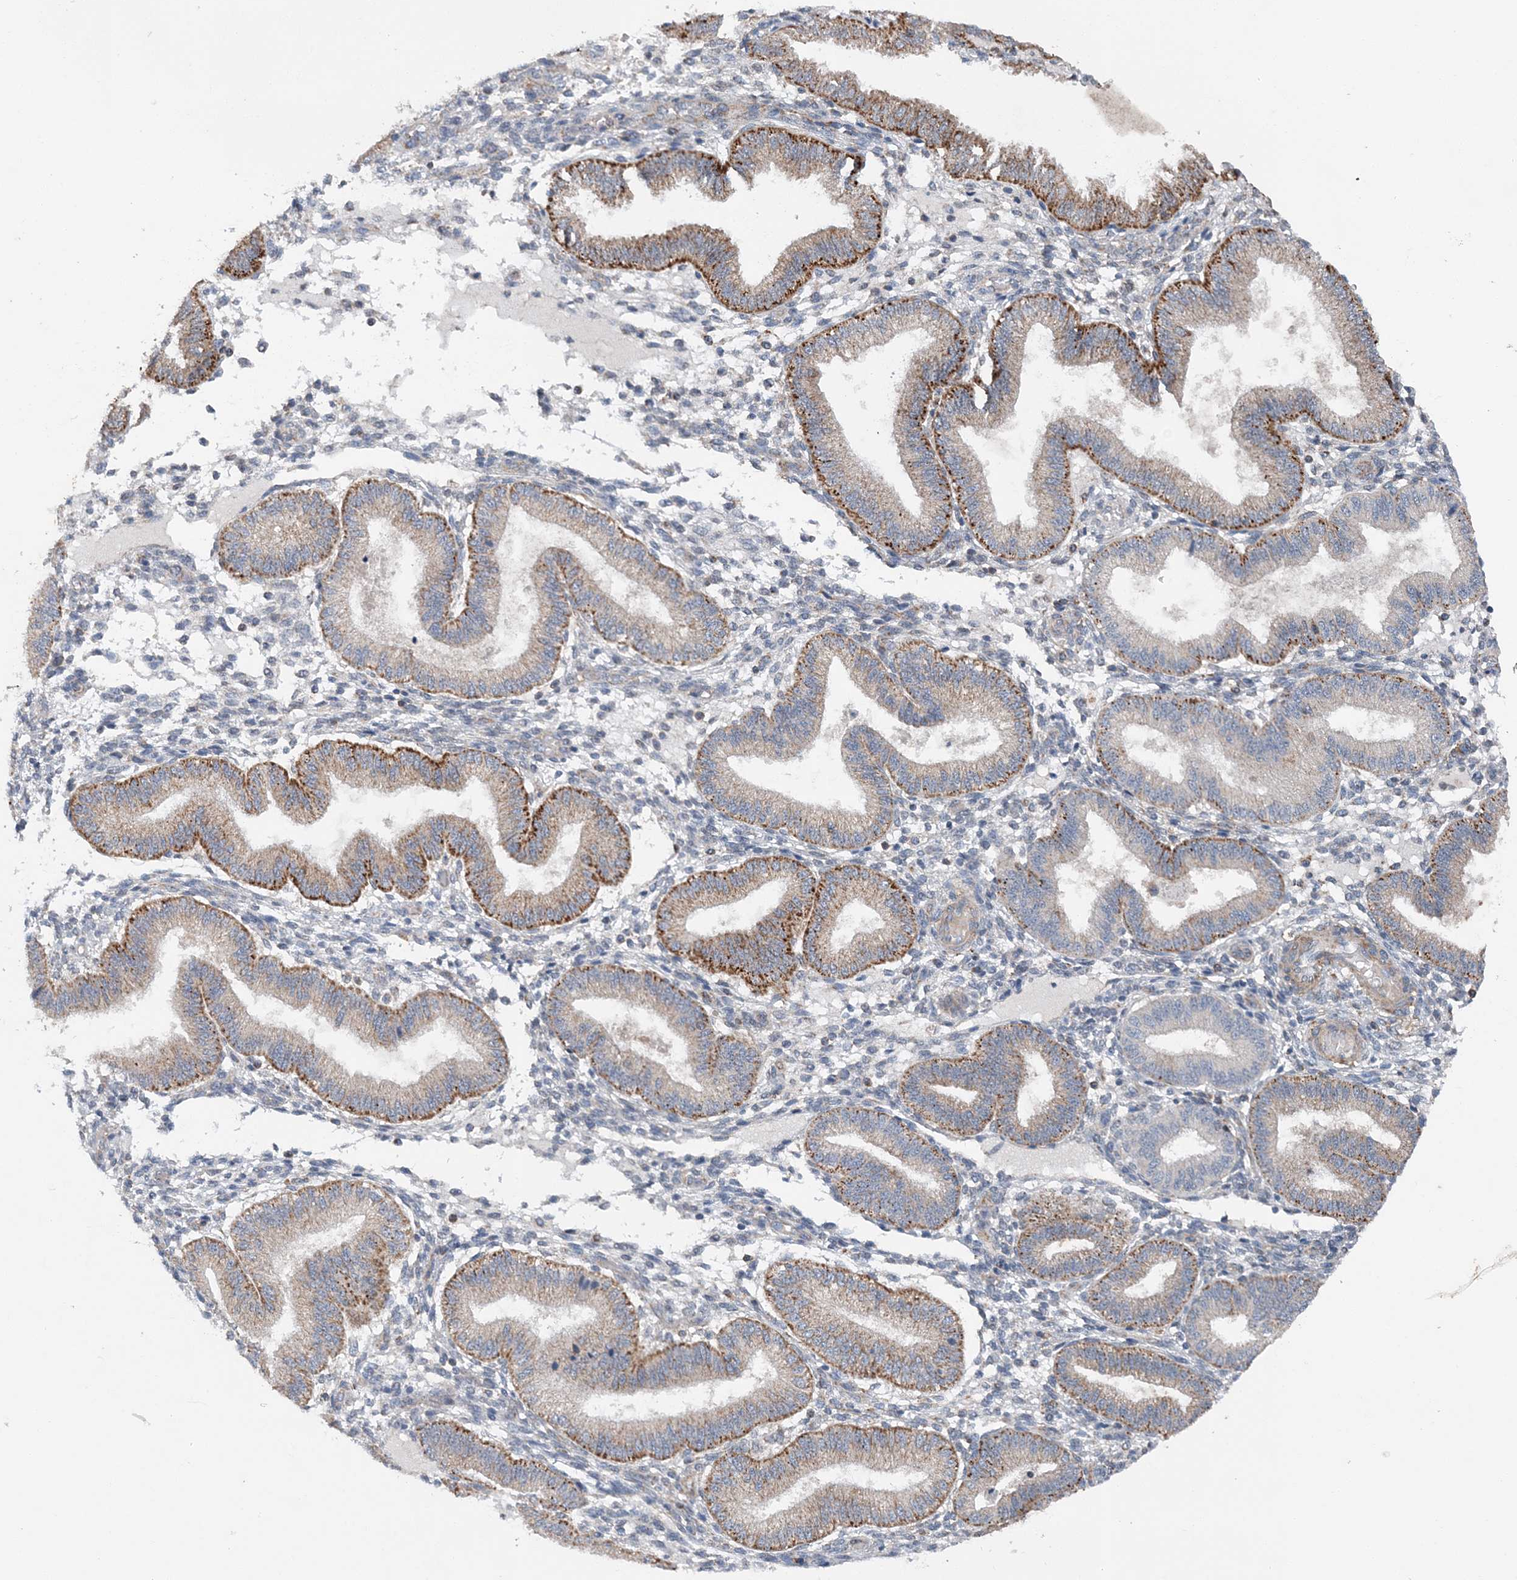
{"staining": {"intensity": "weak", "quantity": "<25%", "location": "cytoplasmic/membranous"}, "tissue": "endometrium", "cell_type": "Cells in endometrial stroma", "image_type": "normal", "snomed": [{"axis": "morphology", "description": "Normal tissue, NOS"}, {"axis": "topography", "description": "Endometrium"}], "caption": "This is an immunohistochemistry (IHC) photomicrograph of unremarkable endometrium. There is no positivity in cells in endometrial stroma.", "gene": "SPRY2", "patient": {"sex": "female", "age": 39}}